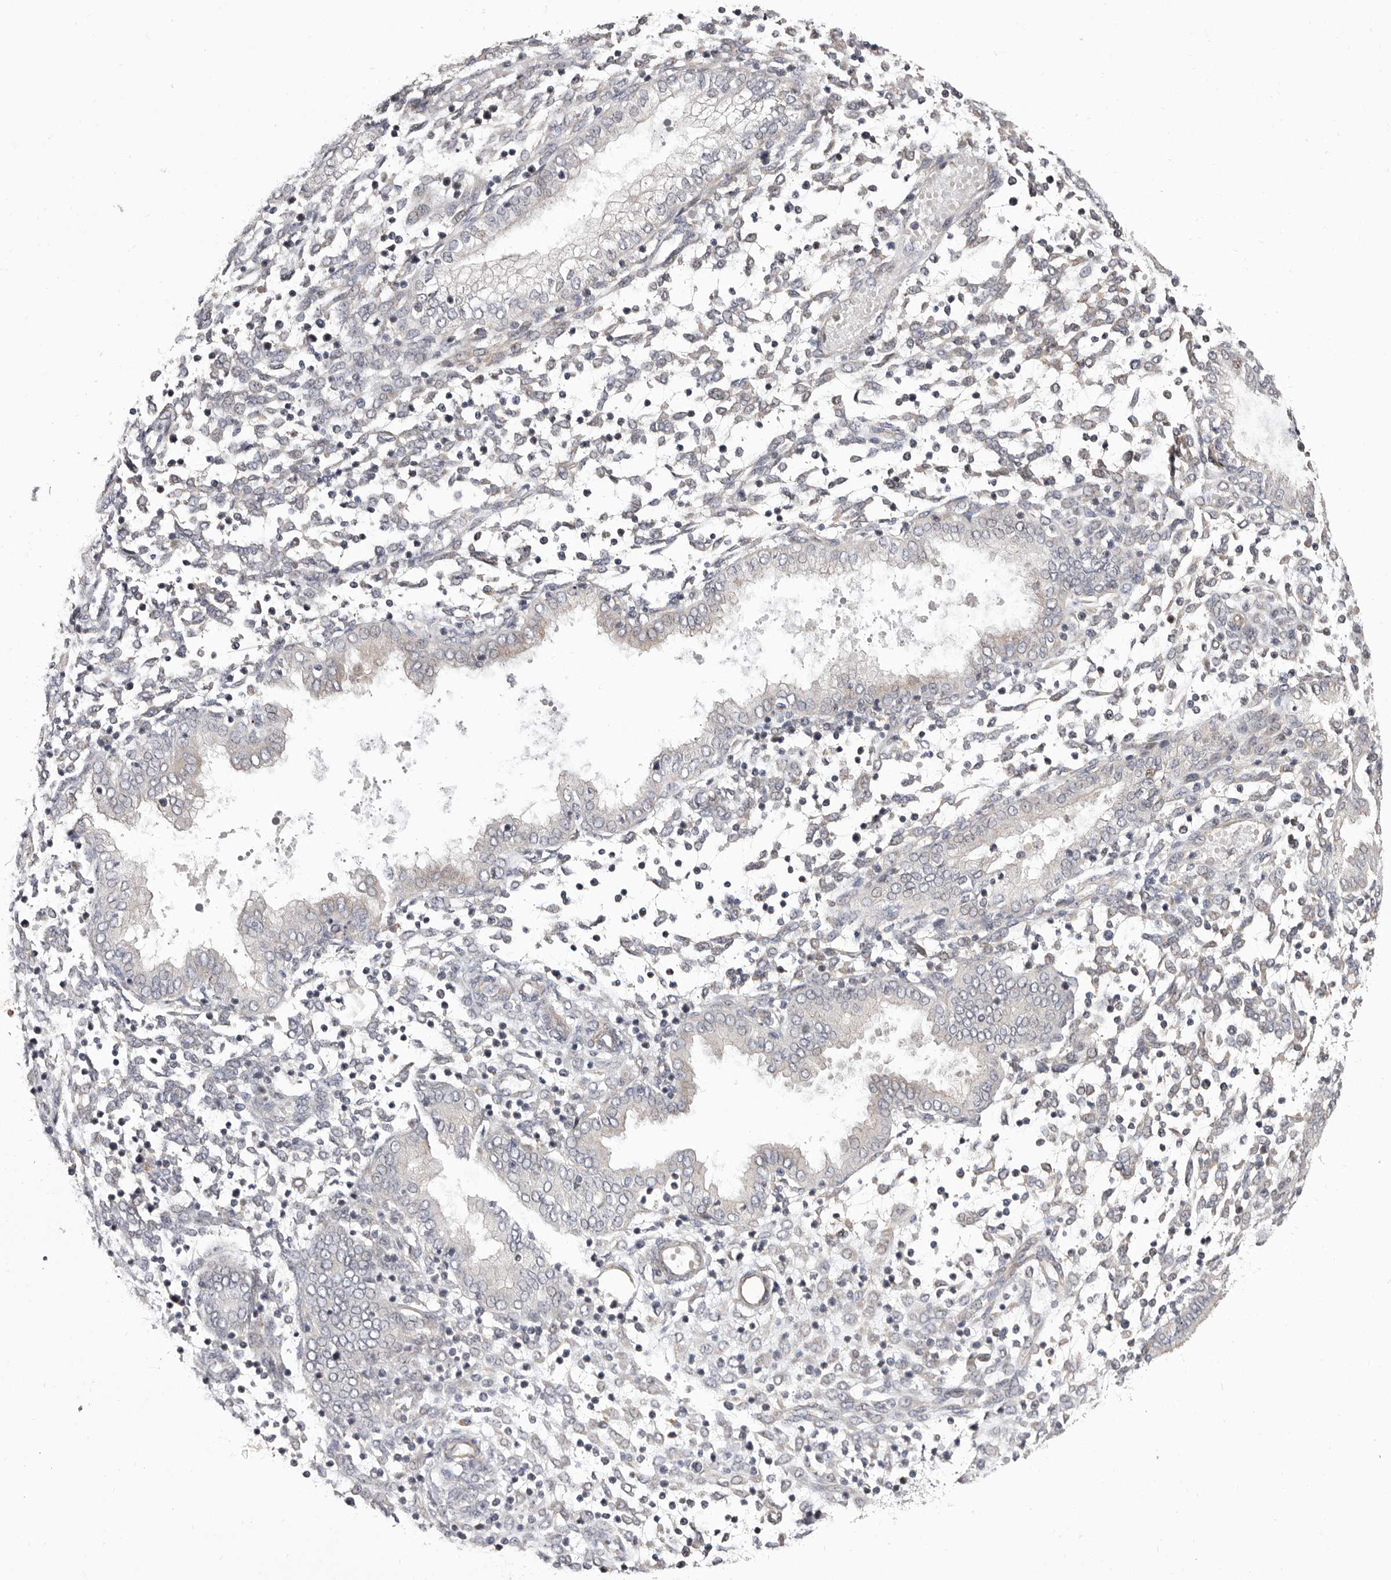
{"staining": {"intensity": "moderate", "quantity": "25%-75%", "location": "nuclear"}, "tissue": "endometrium", "cell_type": "Cells in endometrial stroma", "image_type": "normal", "snomed": [{"axis": "morphology", "description": "Normal tissue, NOS"}, {"axis": "topography", "description": "Endometrium"}], "caption": "Immunohistochemistry (IHC) histopathology image of unremarkable endometrium stained for a protein (brown), which reveals medium levels of moderate nuclear staining in about 25%-75% of cells in endometrial stroma.", "gene": "GLRX3", "patient": {"sex": "female", "age": 53}}